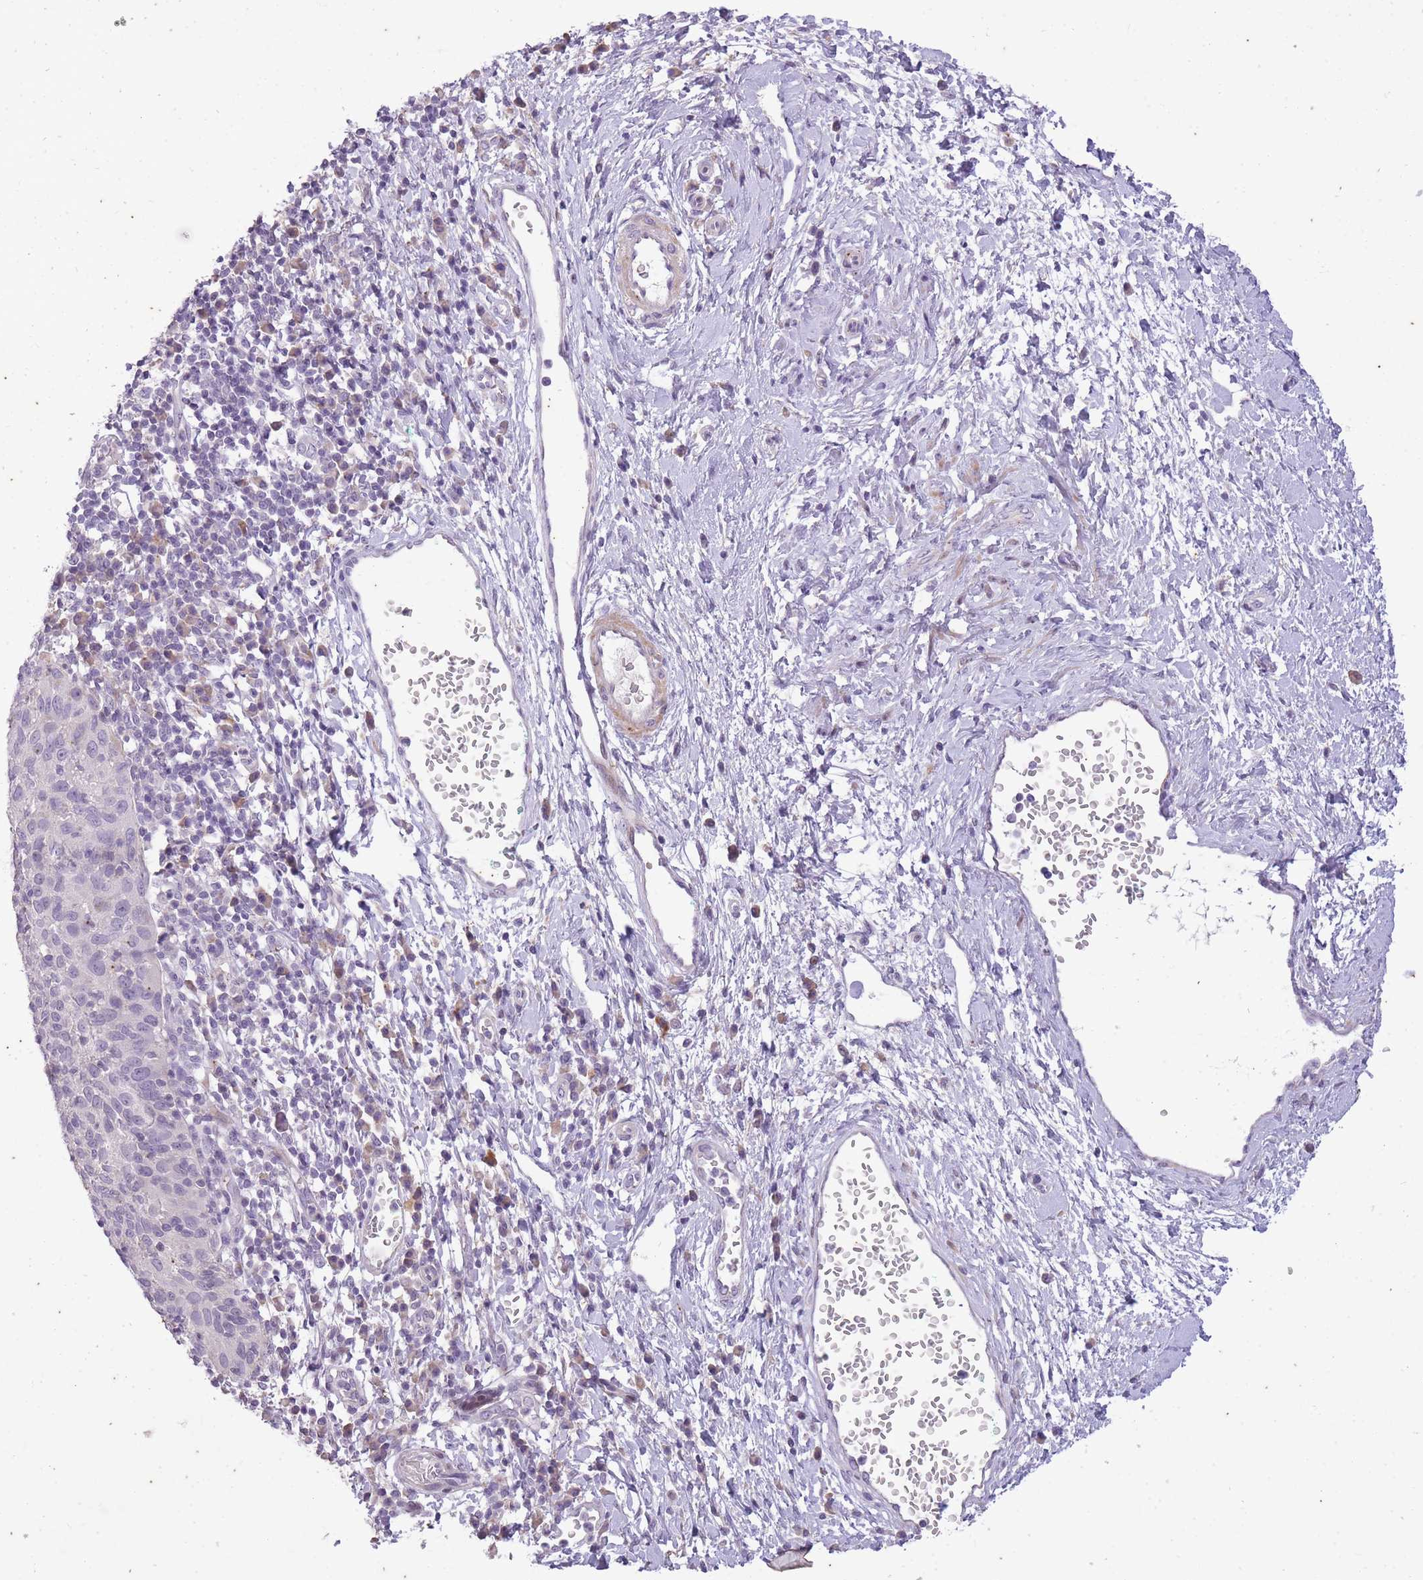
{"staining": {"intensity": "negative", "quantity": "none", "location": "none"}, "tissue": "cervical cancer", "cell_type": "Tumor cells", "image_type": "cancer", "snomed": [{"axis": "morphology", "description": "Squamous cell carcinoma, NOS"}, {"axis": "topography", "description": "Cervix"}], "caption": "A high-resolution photomicrograph shows immunohistochemistry staining of cervical squamous cell carcinoma, which reveals no significant positivity in tumor cells. (DAB immunohistochemistry with hematoxylin counter stain).", "gene": "CNTNAP3", "patient": {"sex": "female", "age": 30}}